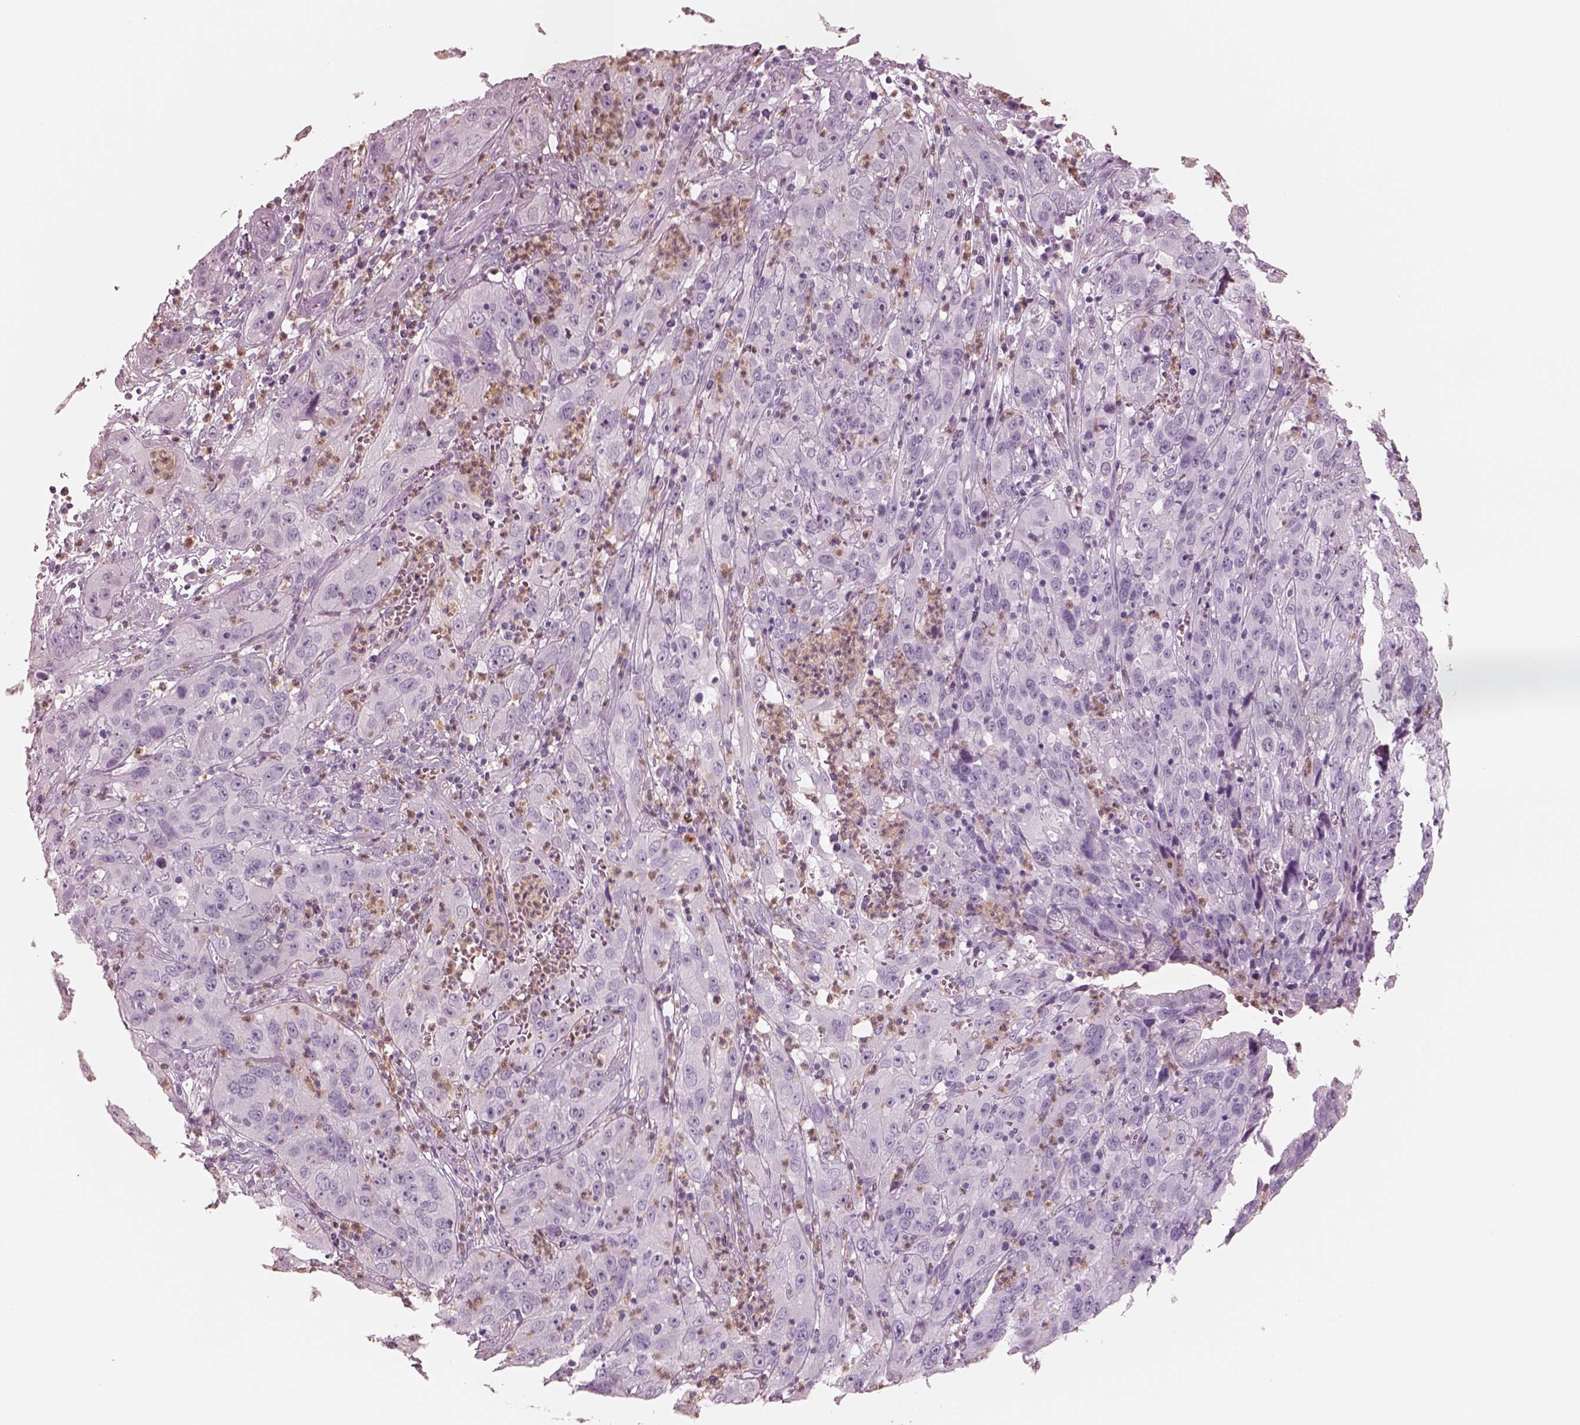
{"staining": {"intensity": "negative", "quantity": "none", "location": "none"}, "tissue": "cervical cancer", "cell_type": "Tumor cells", "image_type": "cancer", "snomed": [{"axis": "morphology", "description": "Squamous cell carcinoma, NOS"}, {"axis": "topography", "description": "Cervix"}], "caption": "IHC histopathology image of neoplastic tissue: cervical cancer (squamous cell carcinoma) stained with DAB reveals no significant protein staining in tumor cells.", "gene": "ELANE", "patient": {"sex": "female", "age": 32}}